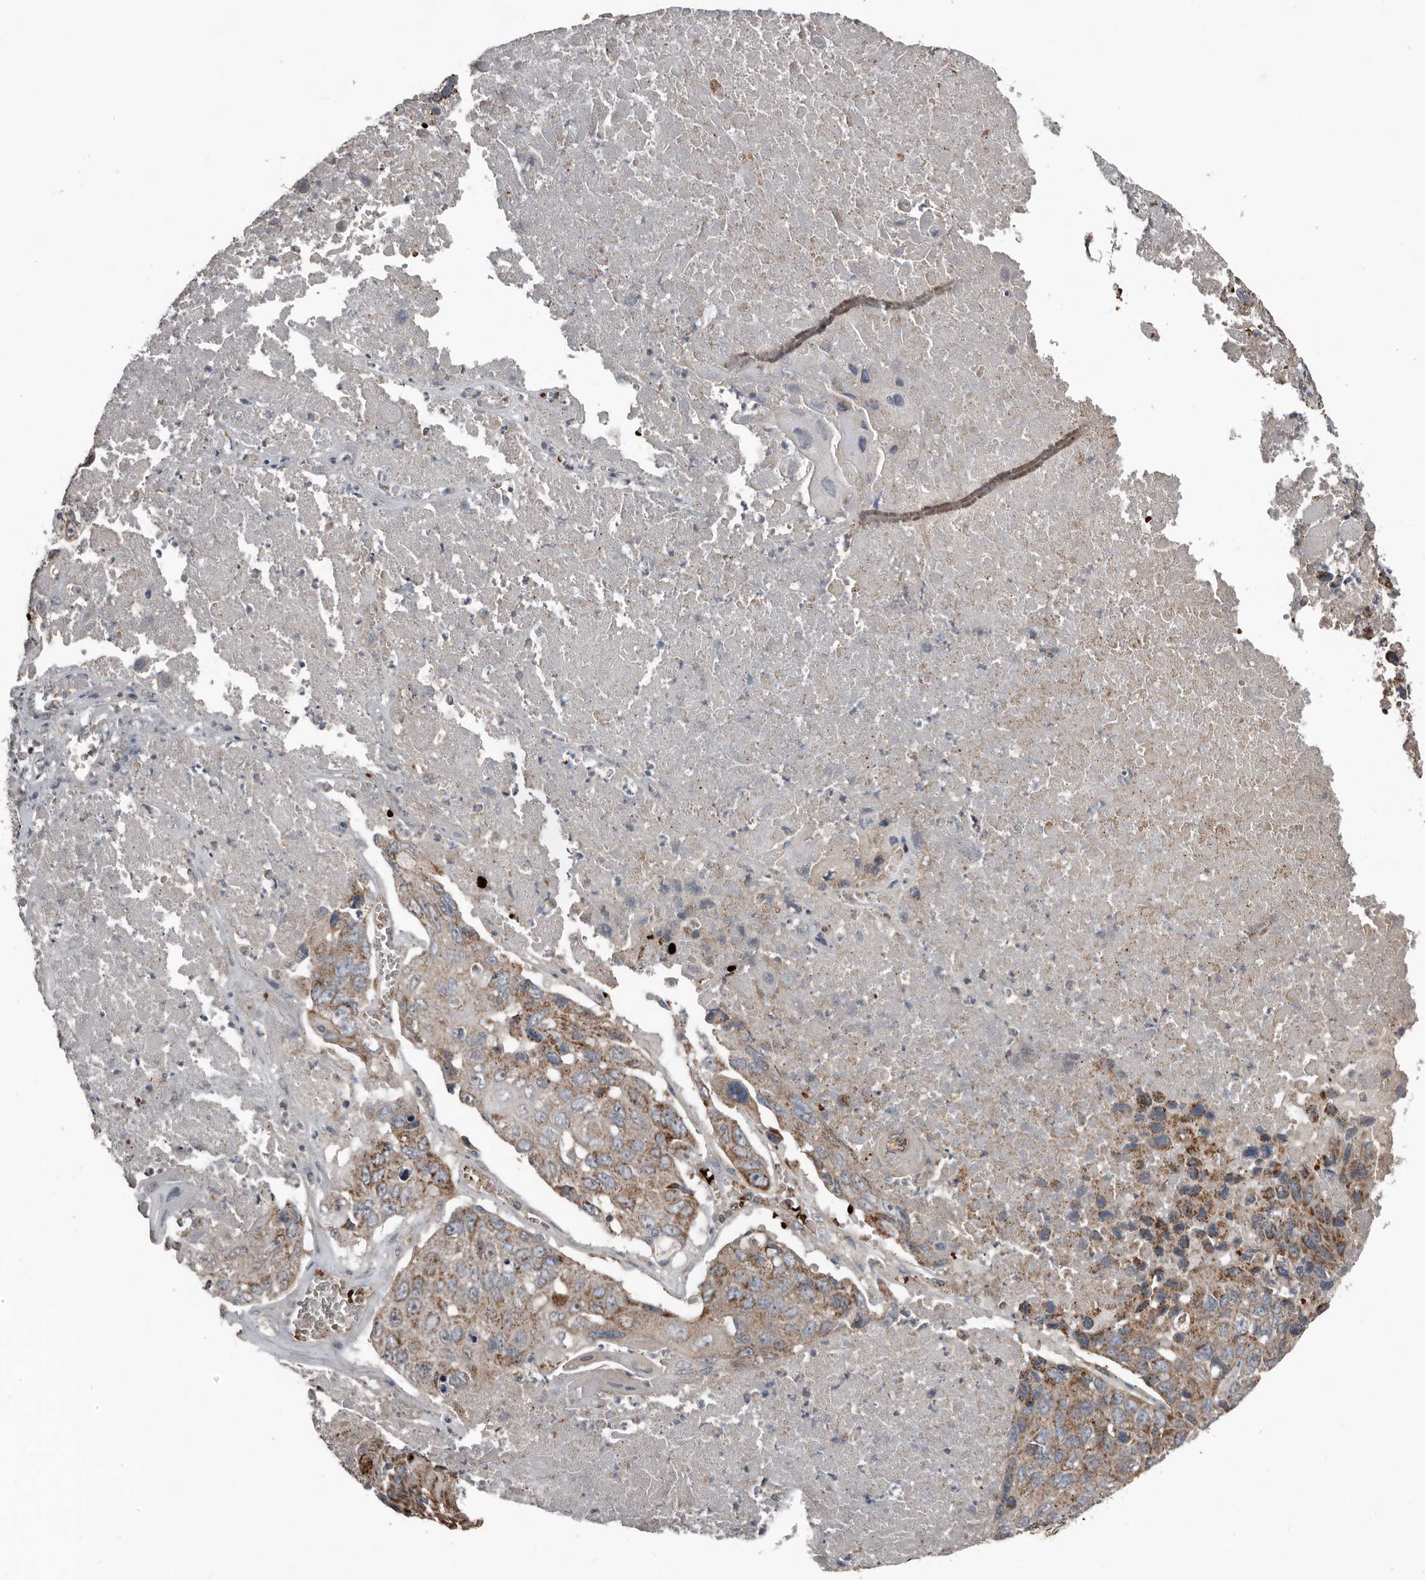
{"staining": {"intensity": "moderate", "quantity": ">75%", "location": "cytoplasmic/membranous"}, "tissue": "lung cancer", "cell_type": "Tumor cells", "image_type": "cancer", "snomed": [{"axis": "morphology", "description": "Squamous cell carcinoma, NOS"}, {"axis": "topography", "description": "Lung"}], "caption": "Immunohistochemistry (DAB) staining of lung squamous cell carcinoma exhibits moderate cytoplasmic/membranous protein staining in about >75% of tumor cells. (DAB IHC, brown staining for protein, blue staining for nuclei).", "gene": "FBXO31", "patient": {"sex": "male", "age": 61}}